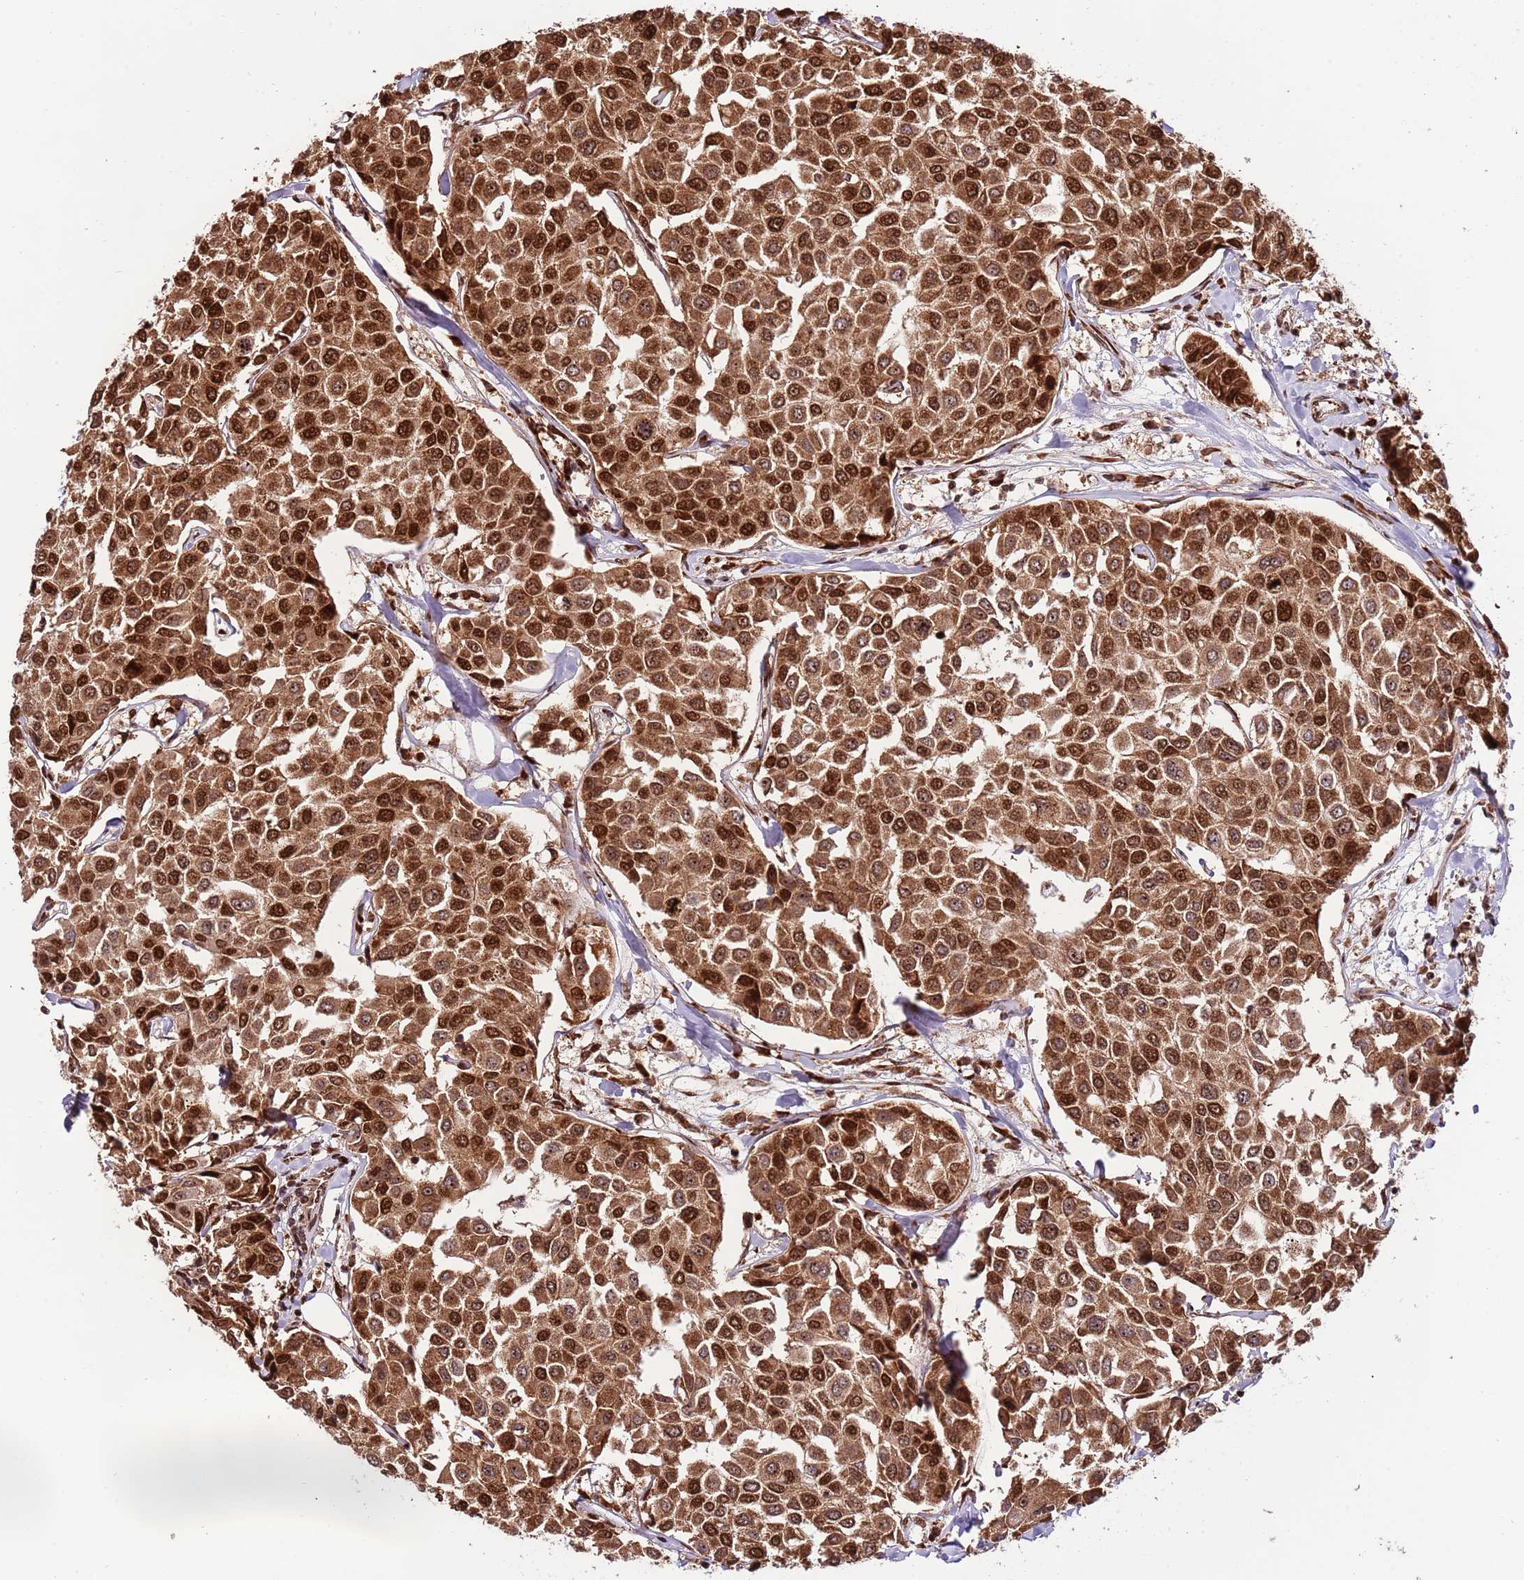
{"staining": {"intensity": "strong", "quantity": ">75%", "location": "cytoplasmic/membranous,nuclear"}, "tissue": "breast cancer", "cell_type": "Tumor cells", "image_type": "cancer", "snomed": [{"axis": "morphology", "description": "Duct carcinoma"}, {"axis": "topography", "description": "Breast"}], "caption": "This is a histology image of immunohistochemistry (IHC) staining of breast cancer, which shows strong staining in the cytoplasmic/membranous and nuclear of tumor cells.", "gene": "RIF1", "patient": {"sex": "female", "age": 55}}